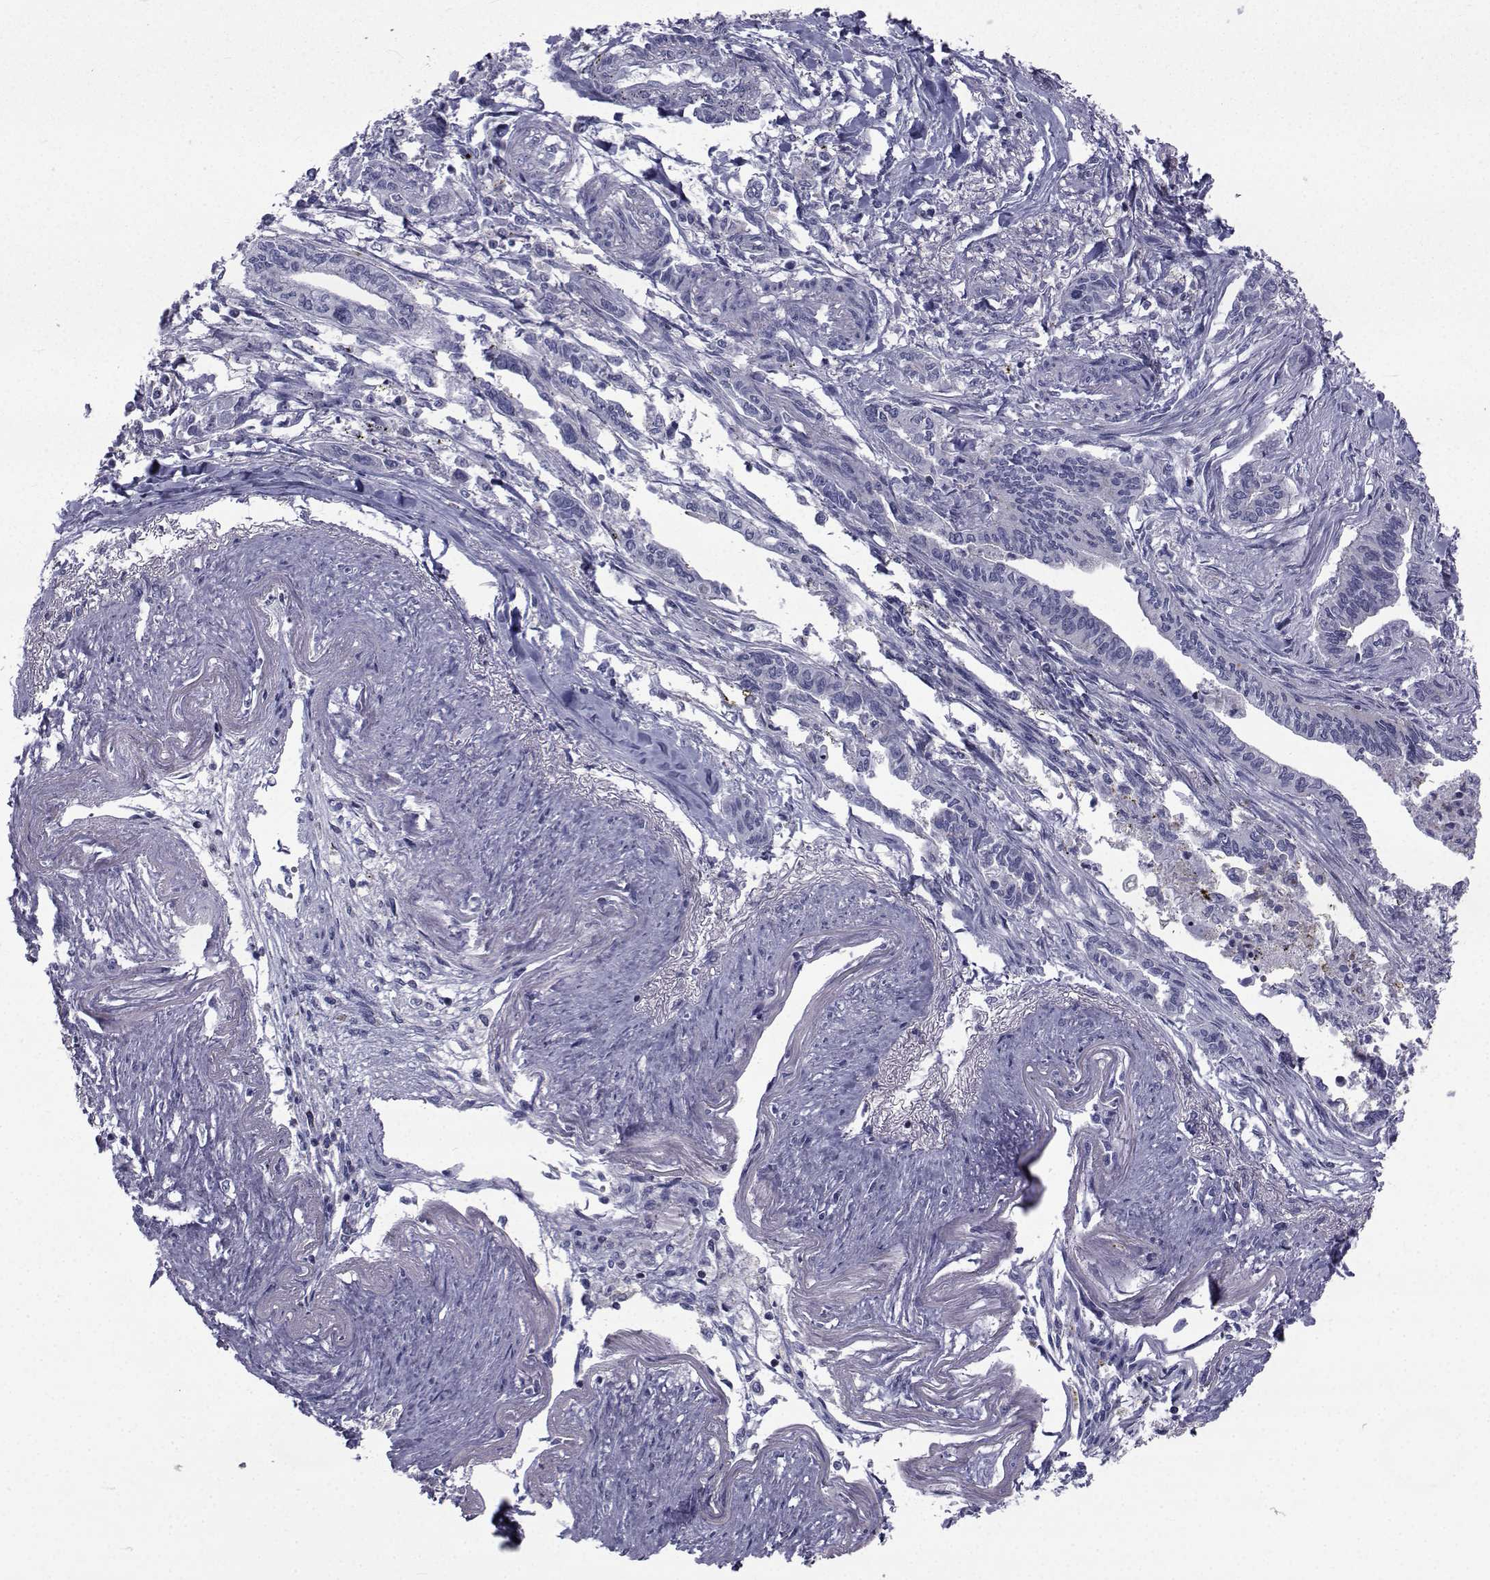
{"staining": {"intensity": "negative", "quantity": "none", "location": "none"}, "tissue": "pancreatic cancer", "cell_type": "Tumor cells", "image_type": "cancer", "snomed": [{"axis": "morphology", "description": "Adenocarcinoma, NOS"}, {"axis": "topography", "description": "Pancreas"}], "caption": "This is an immunohistochemistry (IHC) micrograph of human adenocarcinoma (pancreatic). There is no expression in tumor cells.", "gene": "PDE6H", "patient": {"sex": "male", "age": 60}}